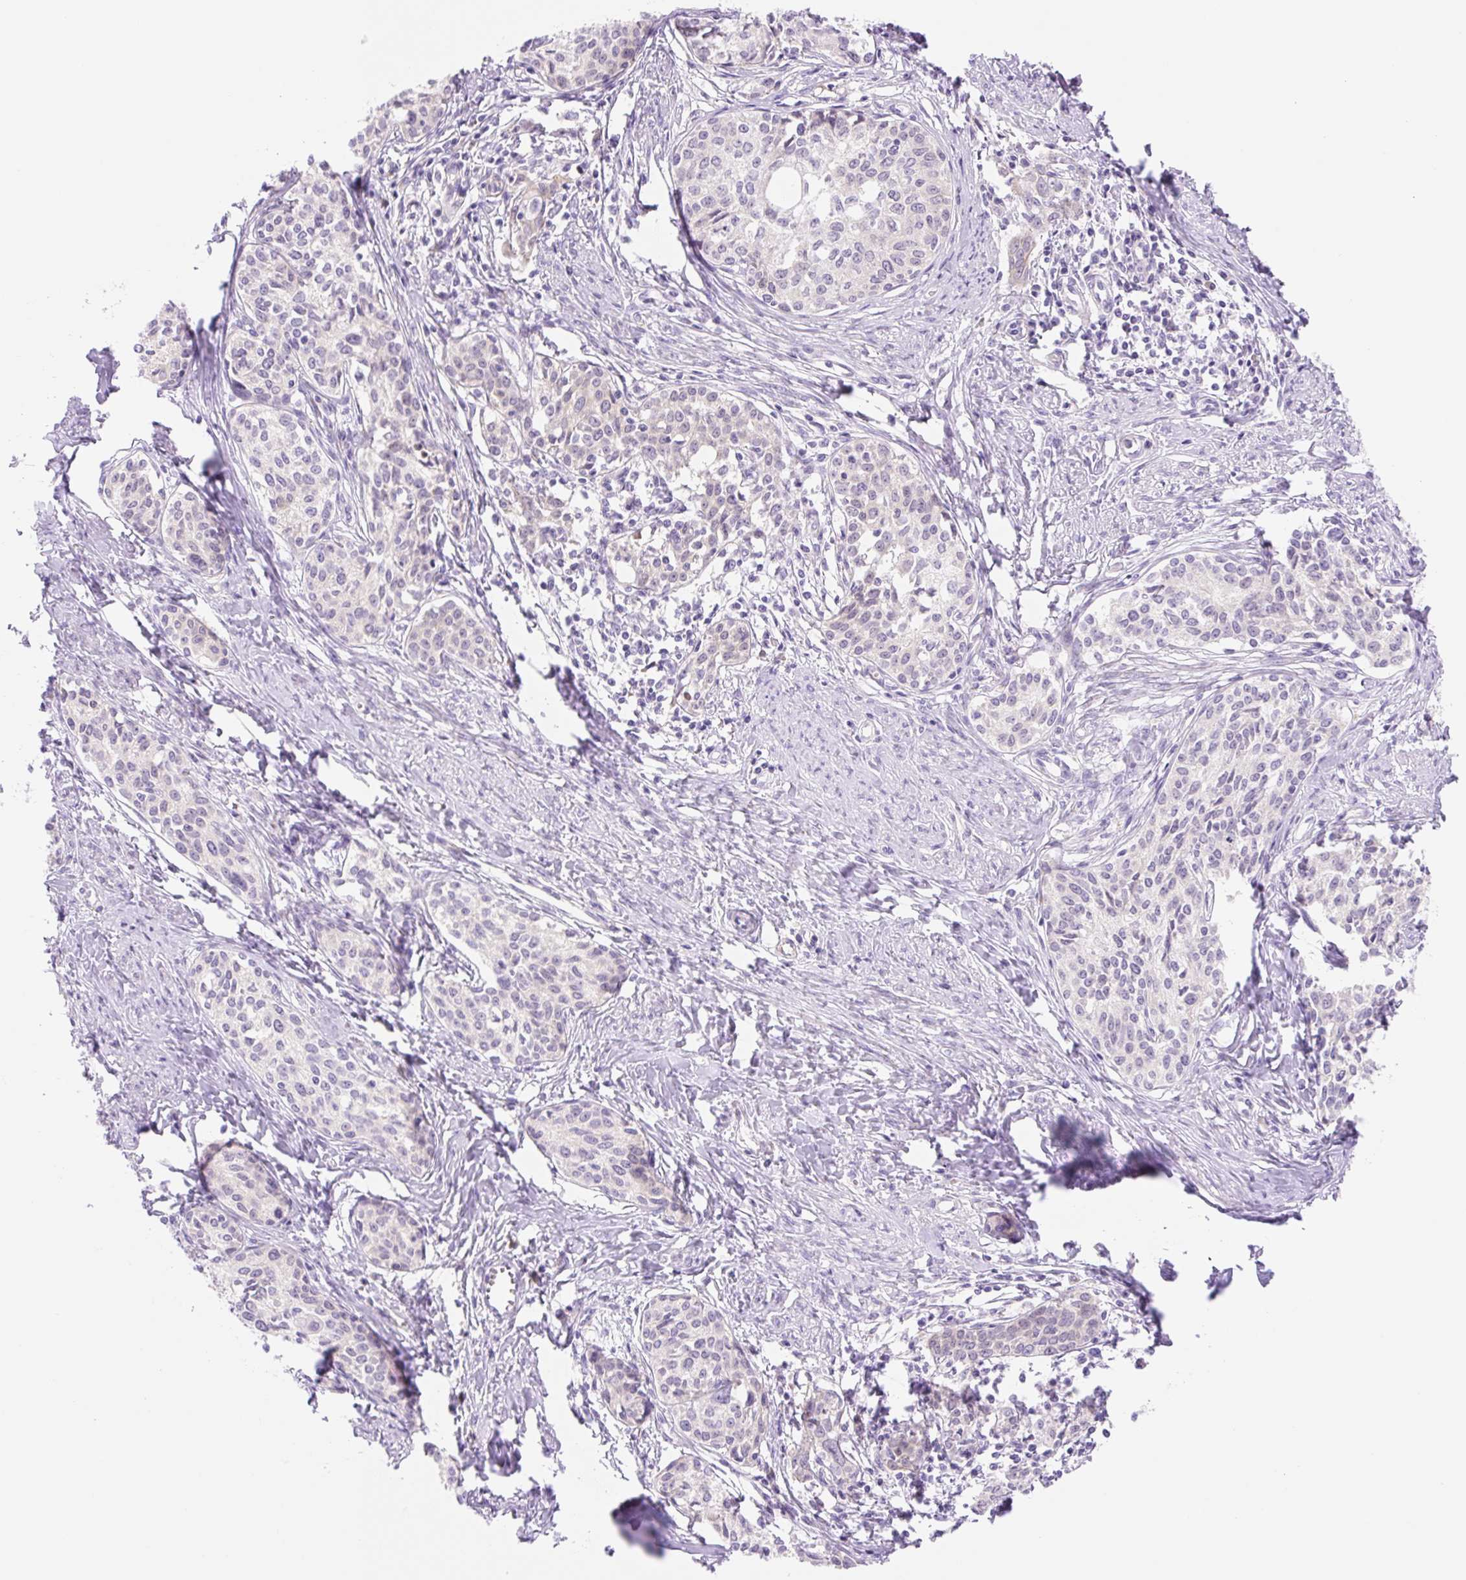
{"staining": {"intensity": "negative", "quantity": "none", "location": "none"}, "tissue": "cervical cancer", "cell_type": "Tumor cells", "image_type": "cancer", "snomed": [{"axis": "morphology", "description": "Squamous cell carcinoma, NOS"}, {"axis": "morphology", "description": "Adenocarcinoma, NOS"}, {"axis": "topography", "description": "Cervix"}], "caption": "Tumor cells show no significant expression in cervical squamous cell carcinoma.", "gene": "ZNF121", "patient": {"sex": "female", "age": 52}}